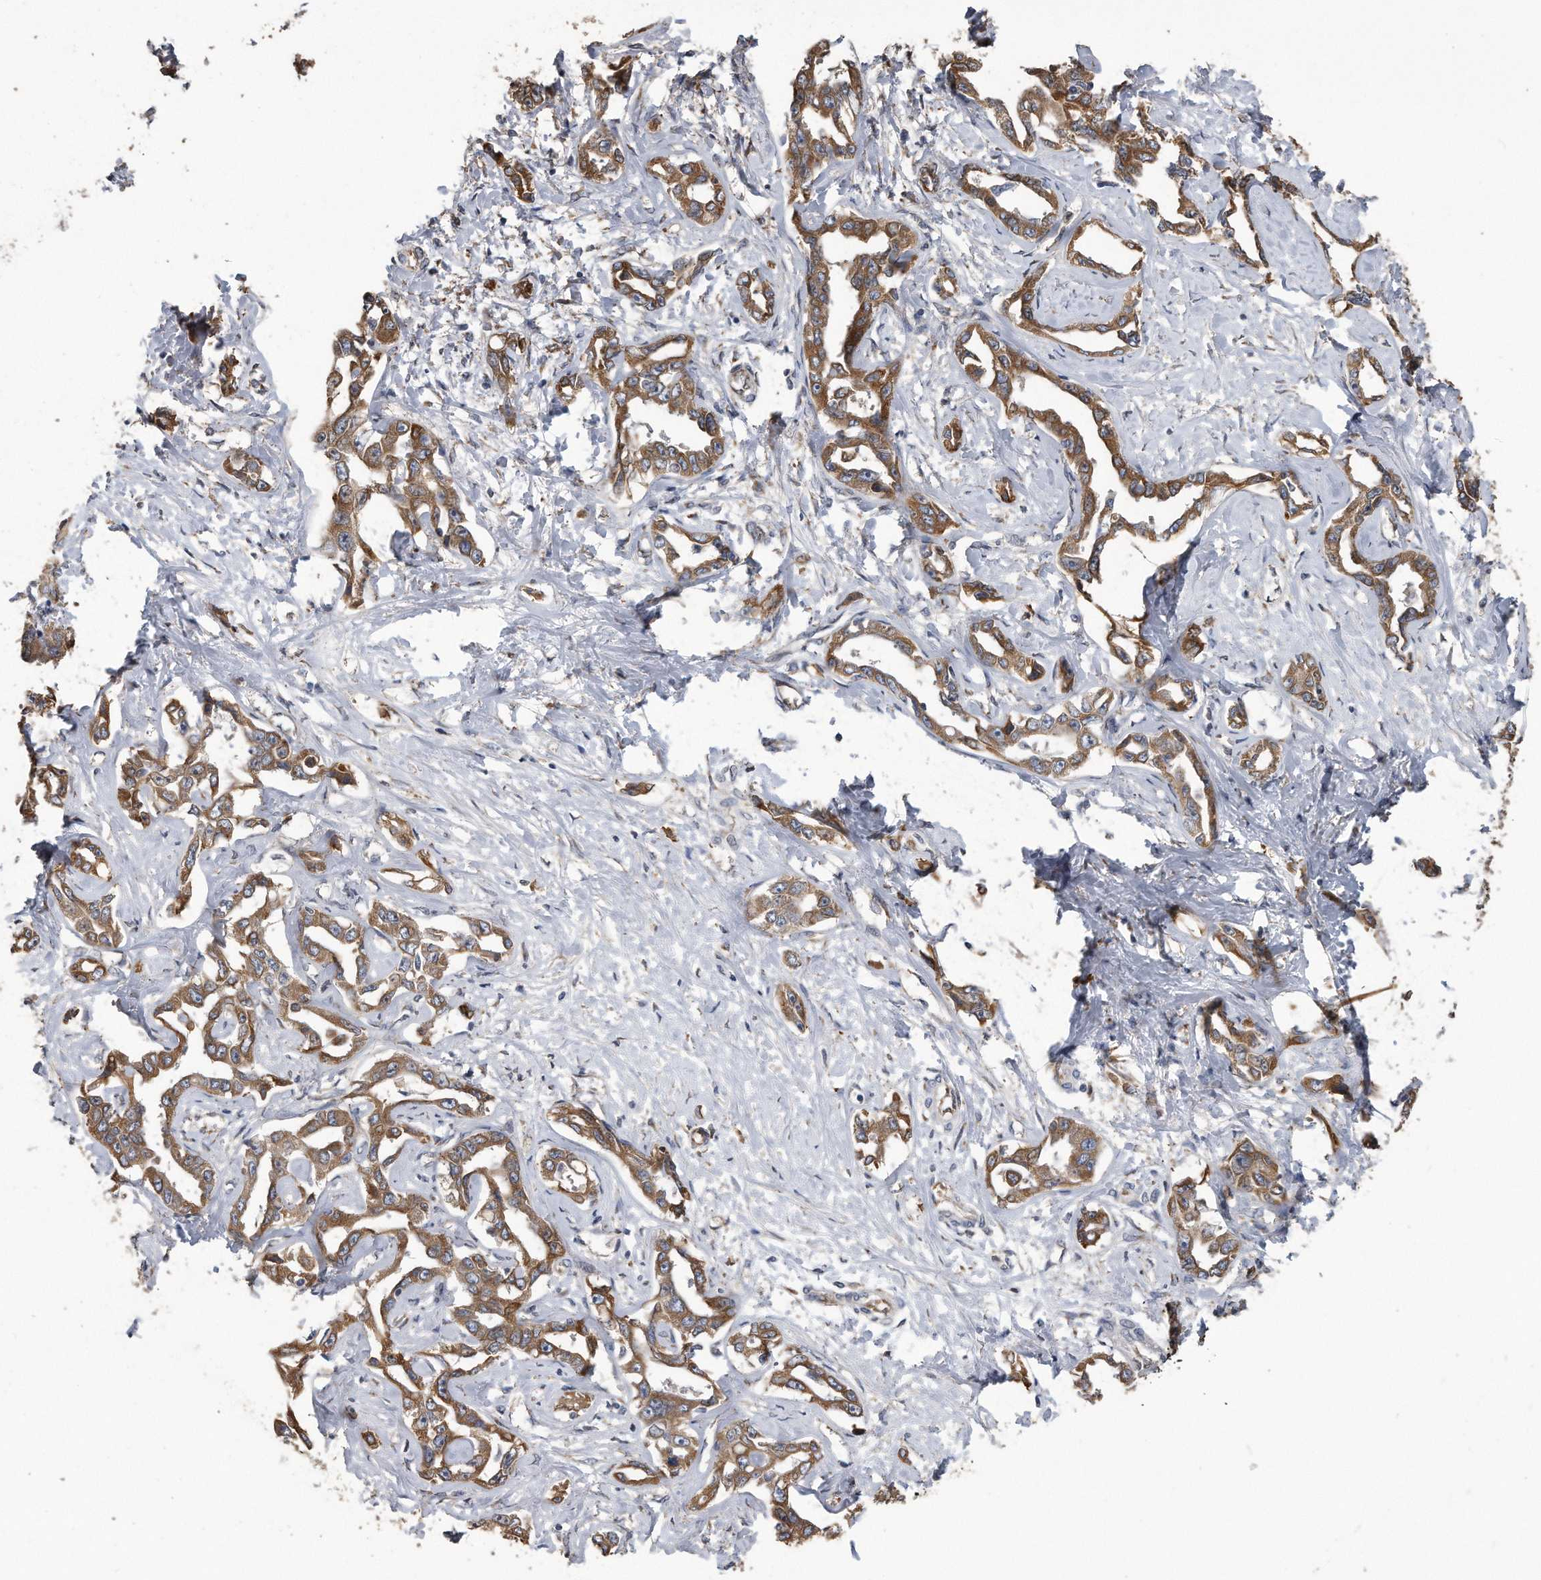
{"staining": {"intensity": "moderate", "quantity": ">75%", "location": "cytoplasmic/membranous"}, "tissue": "liver cancer", "cell_type": "Tumor cells", "image_type": "cancer", "snomed": [{"axis": "morphology", "description": "Cholangiocarcinoma"}, {"axis": "topography", "description": "Liver"}], "caption": "The immunohistochemical stain labels moderate cytoplasmic/membranous staining in tumor cells of cholangiocarcinoma (liver) tissue.", "gene": "PCLO", "patient": {"sex": "male", "age": 59}}